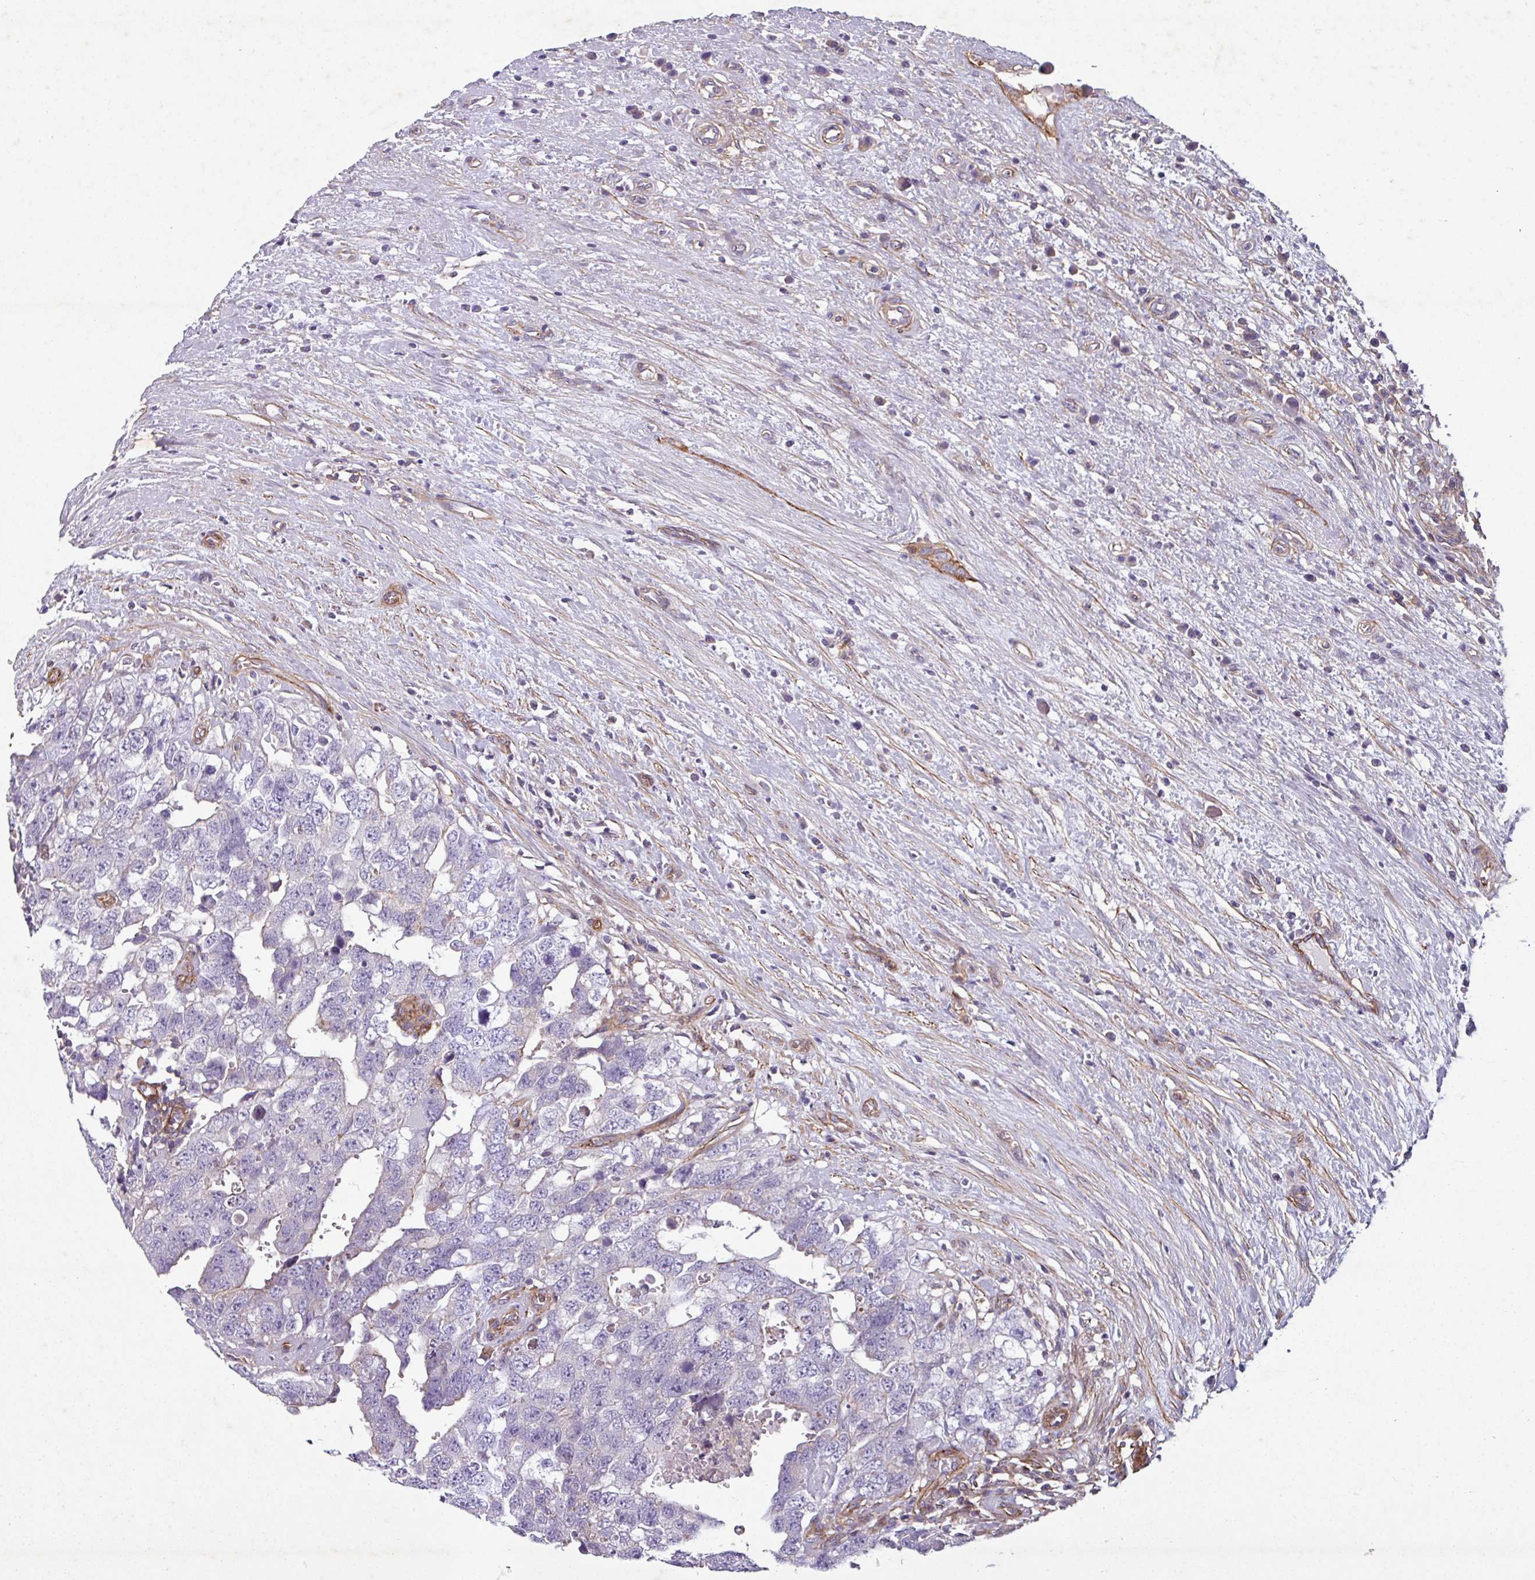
{"staining": {"intensity": "negative", "quantity": "none", "location": "none"}, "tissue": "testis cancer", "cell_type": "Tumor cells", "image_type": "cancer", "snomed": [{"axis": "morphology", "description": "Seminoma, NOS"}, {"axis": "morphology", "description": "Carcinoma, Embryonal, NOS"}, {"axis": "topography", "description": "Testis"}], "caption": "Immunohistochemical staining of human testis cancer shows no significant expression in tumor cells.", "gene": "ATP2C2", "patient": {"sex": "male", "age": 29}}